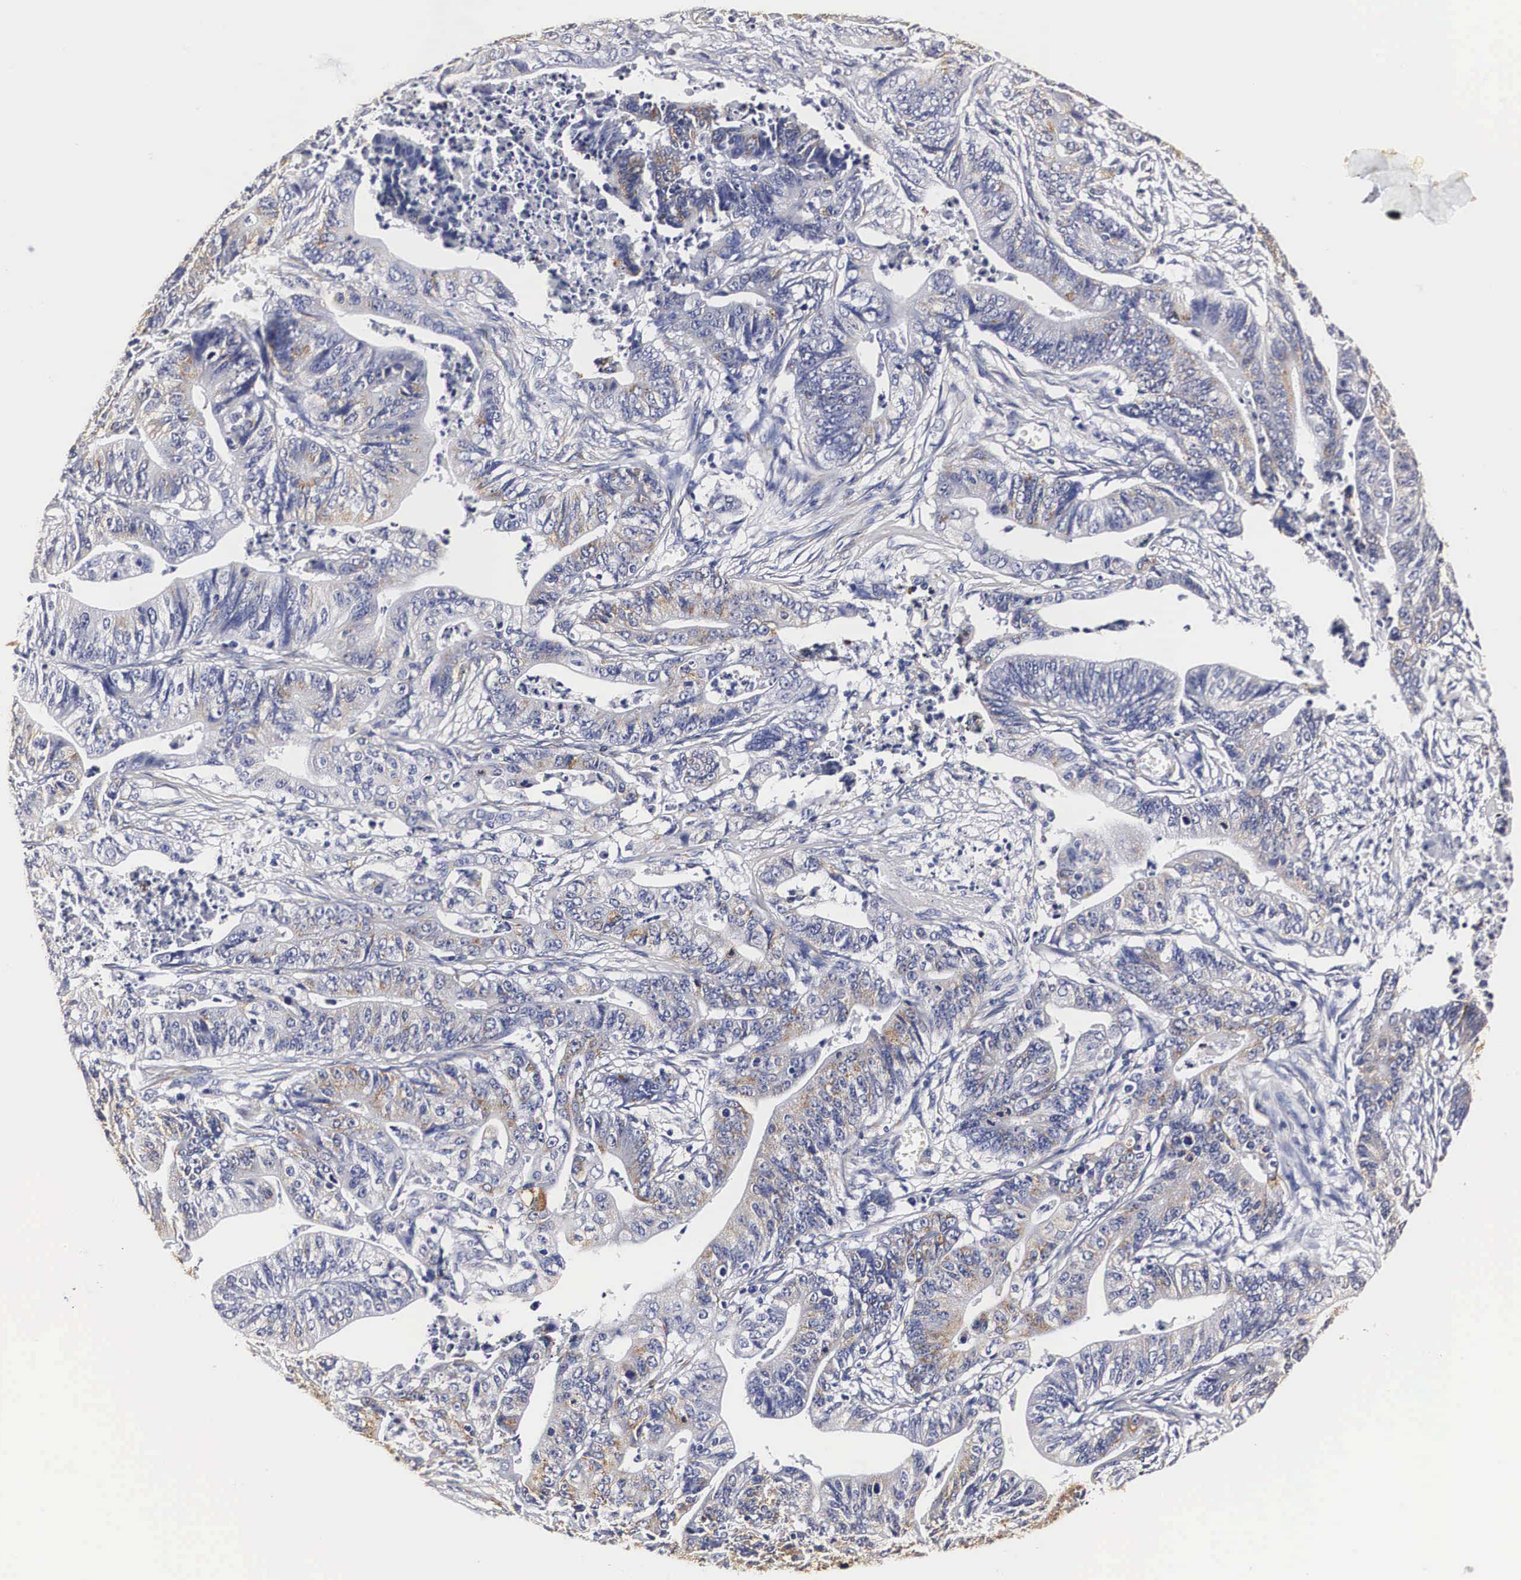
{"staining": {"intensity": "weak", "quantity": "25%-75%", "location": "cytoplasmic/membranous"}, "tissue": "stomach cancer", "cell_type": "Tumor cells", "image_type": "cancer", "snomed": [{"axis": "morphology", "description": "Adenocarcinoma, NOS"}, {"axis": "topography", "description": "Stomach, lower"}], "caption": "High-magnification brightfield microscopy of adenocarcinoma (stomach) stained with DAB (3,3'-diaminobenzidine) (brown) and counterstained with hematoxylin (blue). tumor cells exhibit weak cytoplasmic/membranous positivity is appreciated in approximately25%-75% of cells. (Brightfield microscopy of DAB IHC at high magnification).", "gene": "CKAP4", "patient": {"sex": "female", "age": 86}}